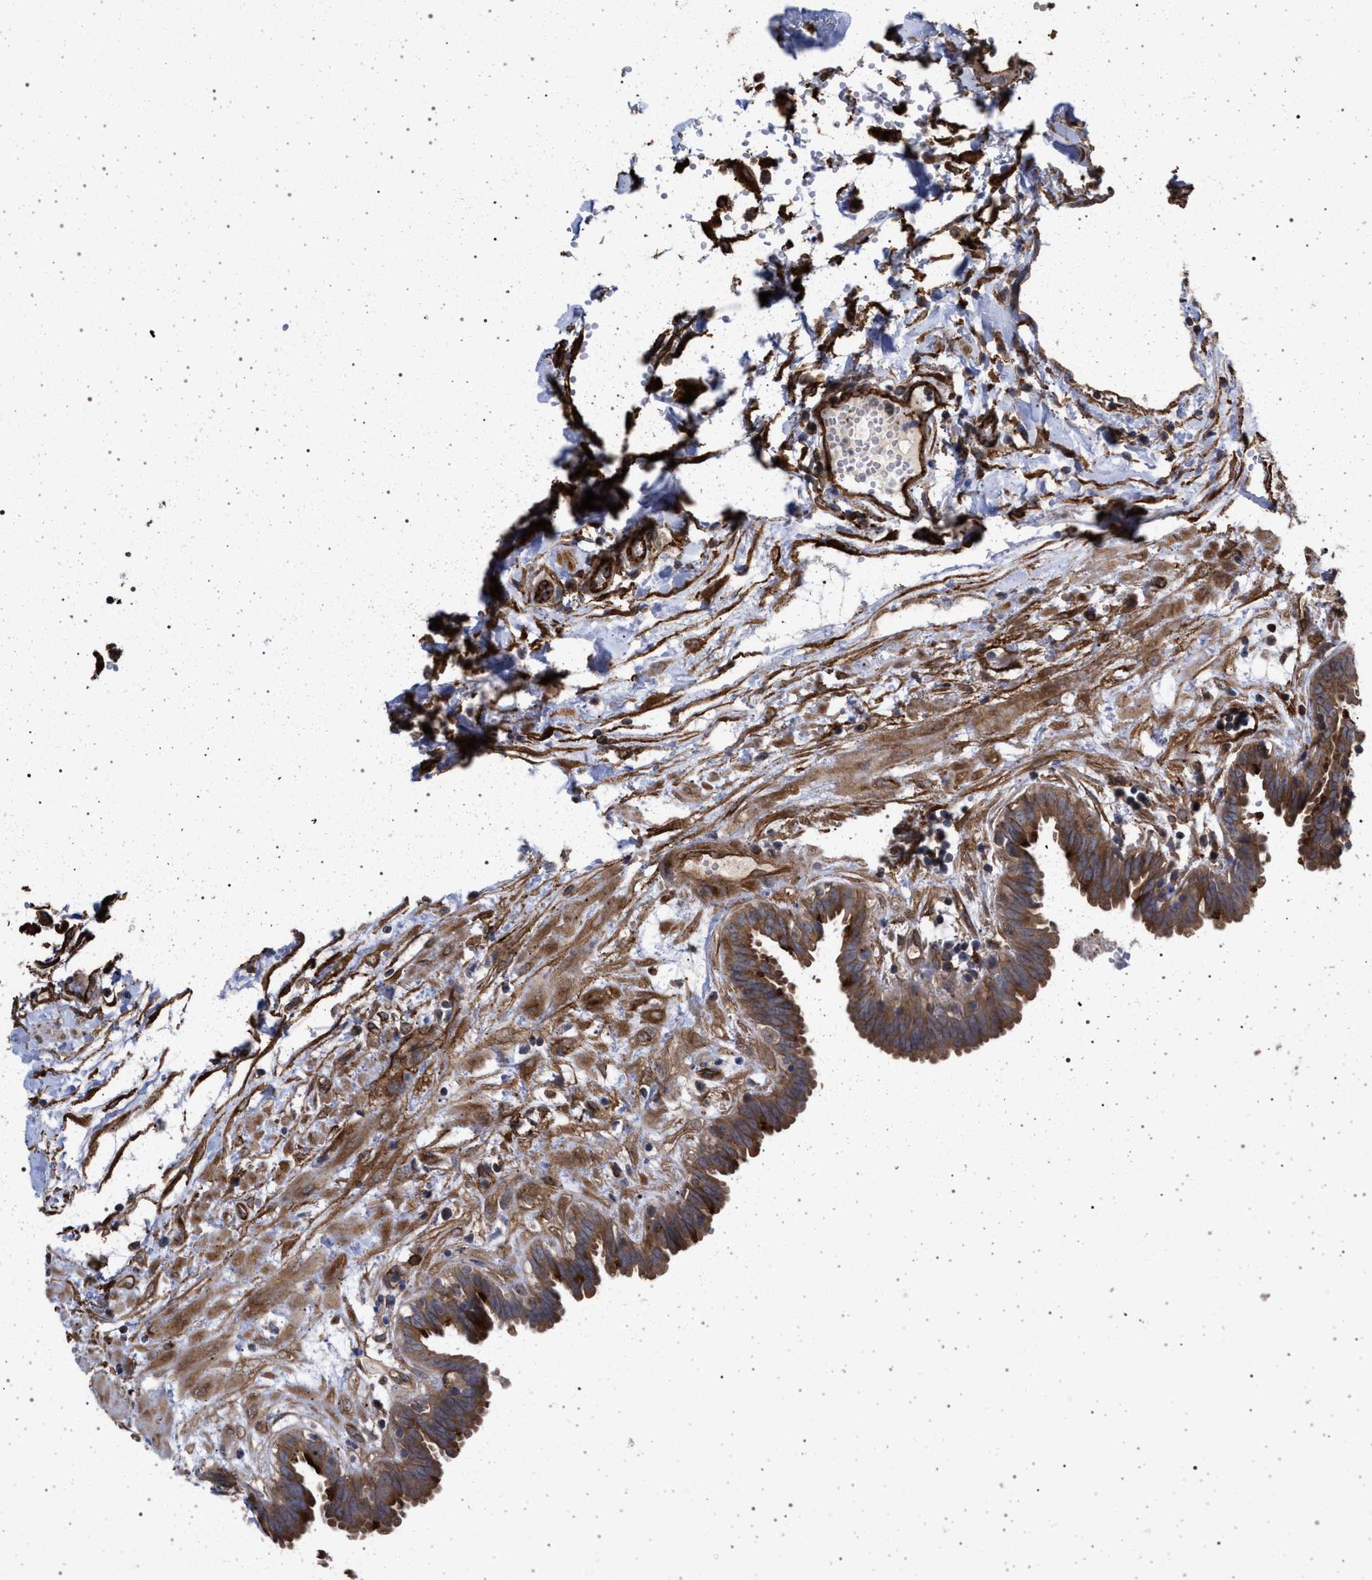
{"staining": {"intensity": "moderate", "quantity": ">75%", "location": "cytoplasmic/membranous"}, "tissue": "fallopian tube", "cell_type": "Glandular cells", "image_type": "normal", "snomed": [{"axis": "morphology", "description": "Normal tissue, NOS"}, {"axis": "topography", "description": "Fallopian tube"}, {"axis": "topography", "description": "Placenta"}], "caption": "Immunohistochemistry (IHC) of unremarkable fallopian tube exhibits medium levels of moderate cytoplasmic/membranous staining in about >75% of glandular cells. (DAB = brown stain, brightfield microscopy at high magnification).", "gene": "IFT20", "patient": {"sex": "female", "age": 32}}